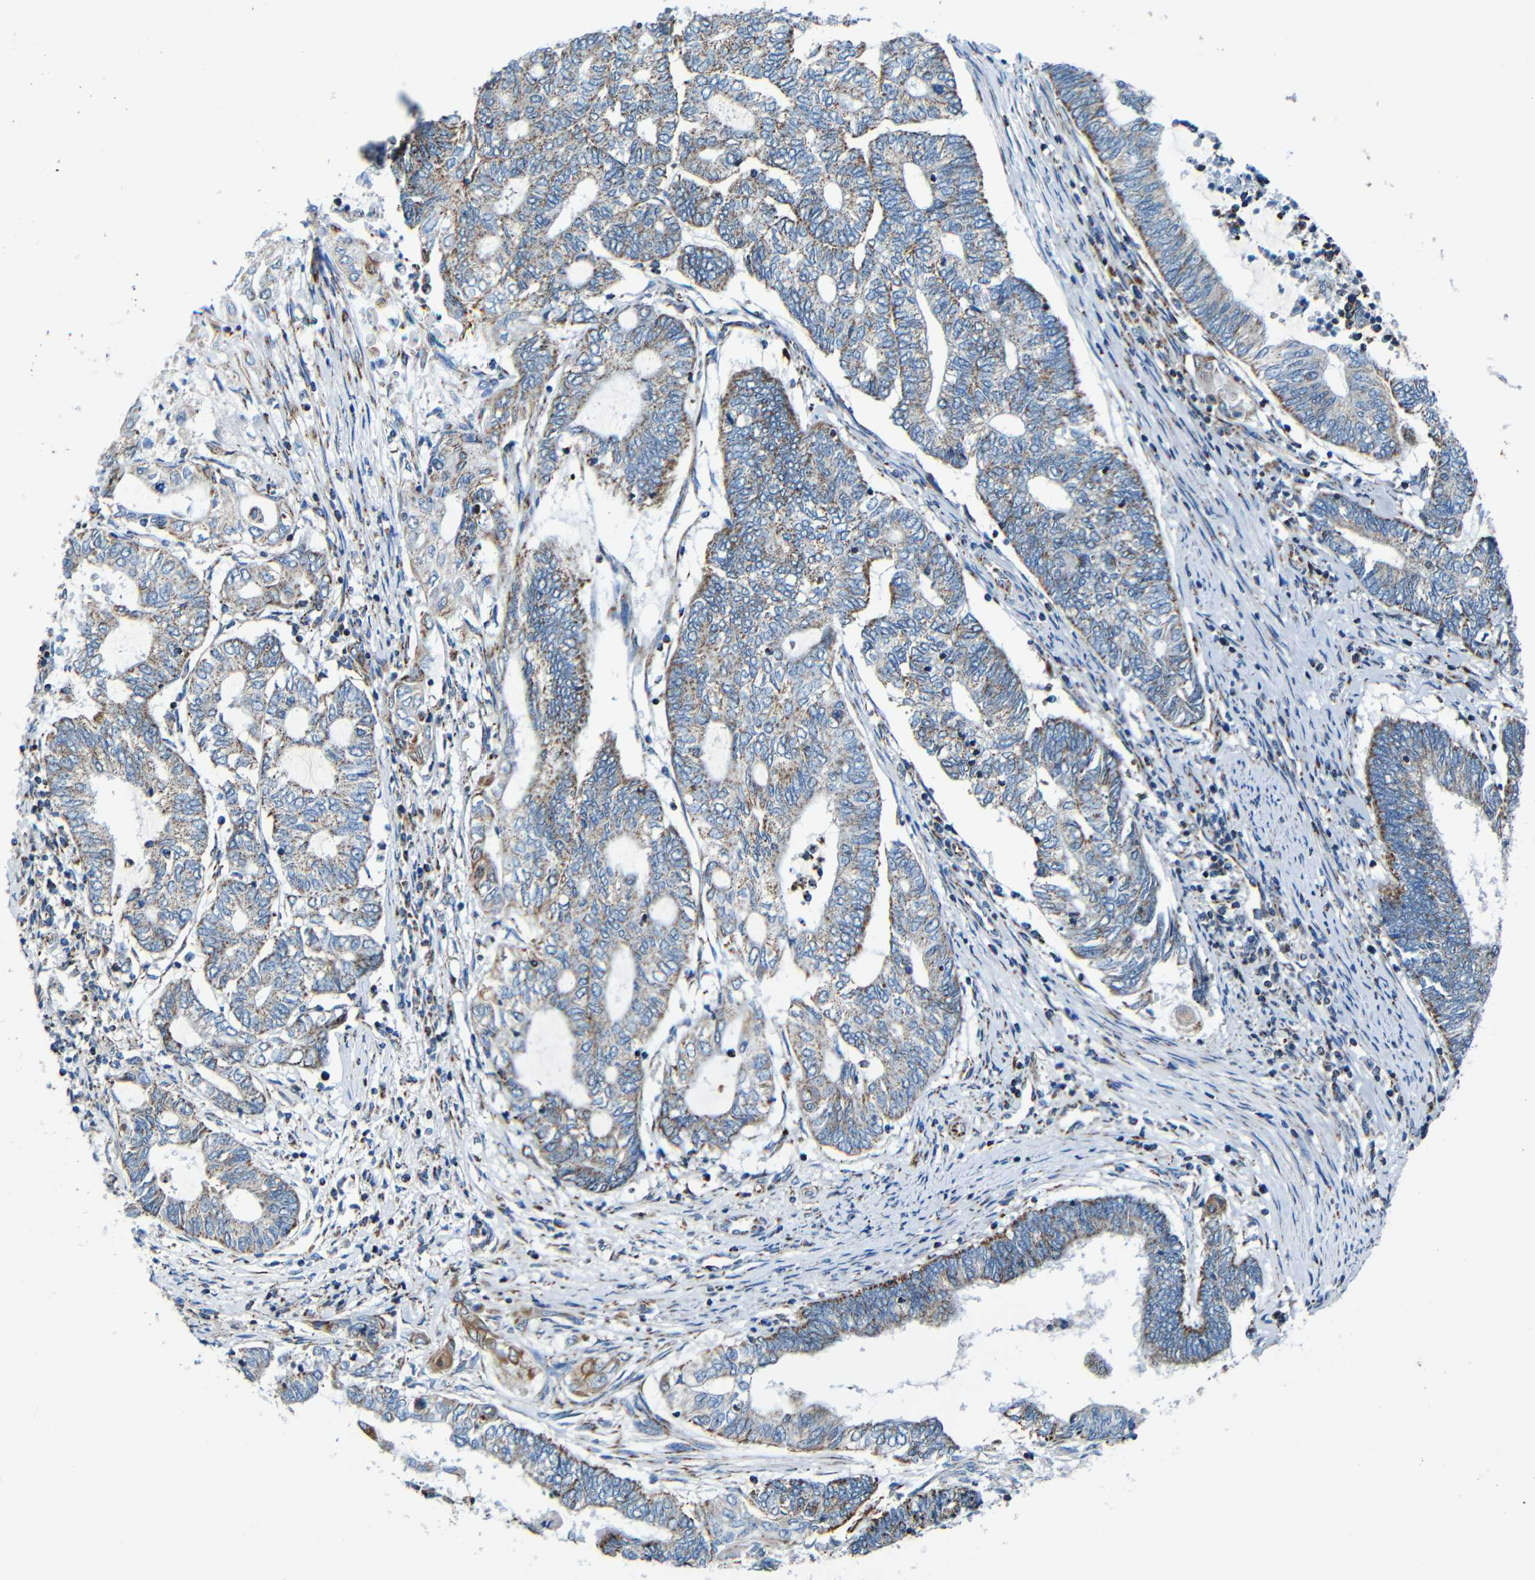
{"staining": {"intensity": "moderate", "quantity": ">75%", "location": "cytoplasmic/membranous"}, "tissue": "endometrial cancer", "cell_type": "Tumor cells", "image_type": "cancer", "snomed": [{"axis": "morphology", "description": "Adenocarcinoma, NOS"}, {"axis": "topography", "description": "Uterus"}, {"axis": "topography", "description": "Endometrium"}], "caption": "Immunohistochemistry of human endometrial cancer displays medium levels of moderate cytoplasmic/membranous staining in approximately >75% of tumor cells. The protein of interest is shown in brown color, while the nuclei are stained blue.", "gene": "WSCD2", "patient": {"sex": "female", "age": 70}}